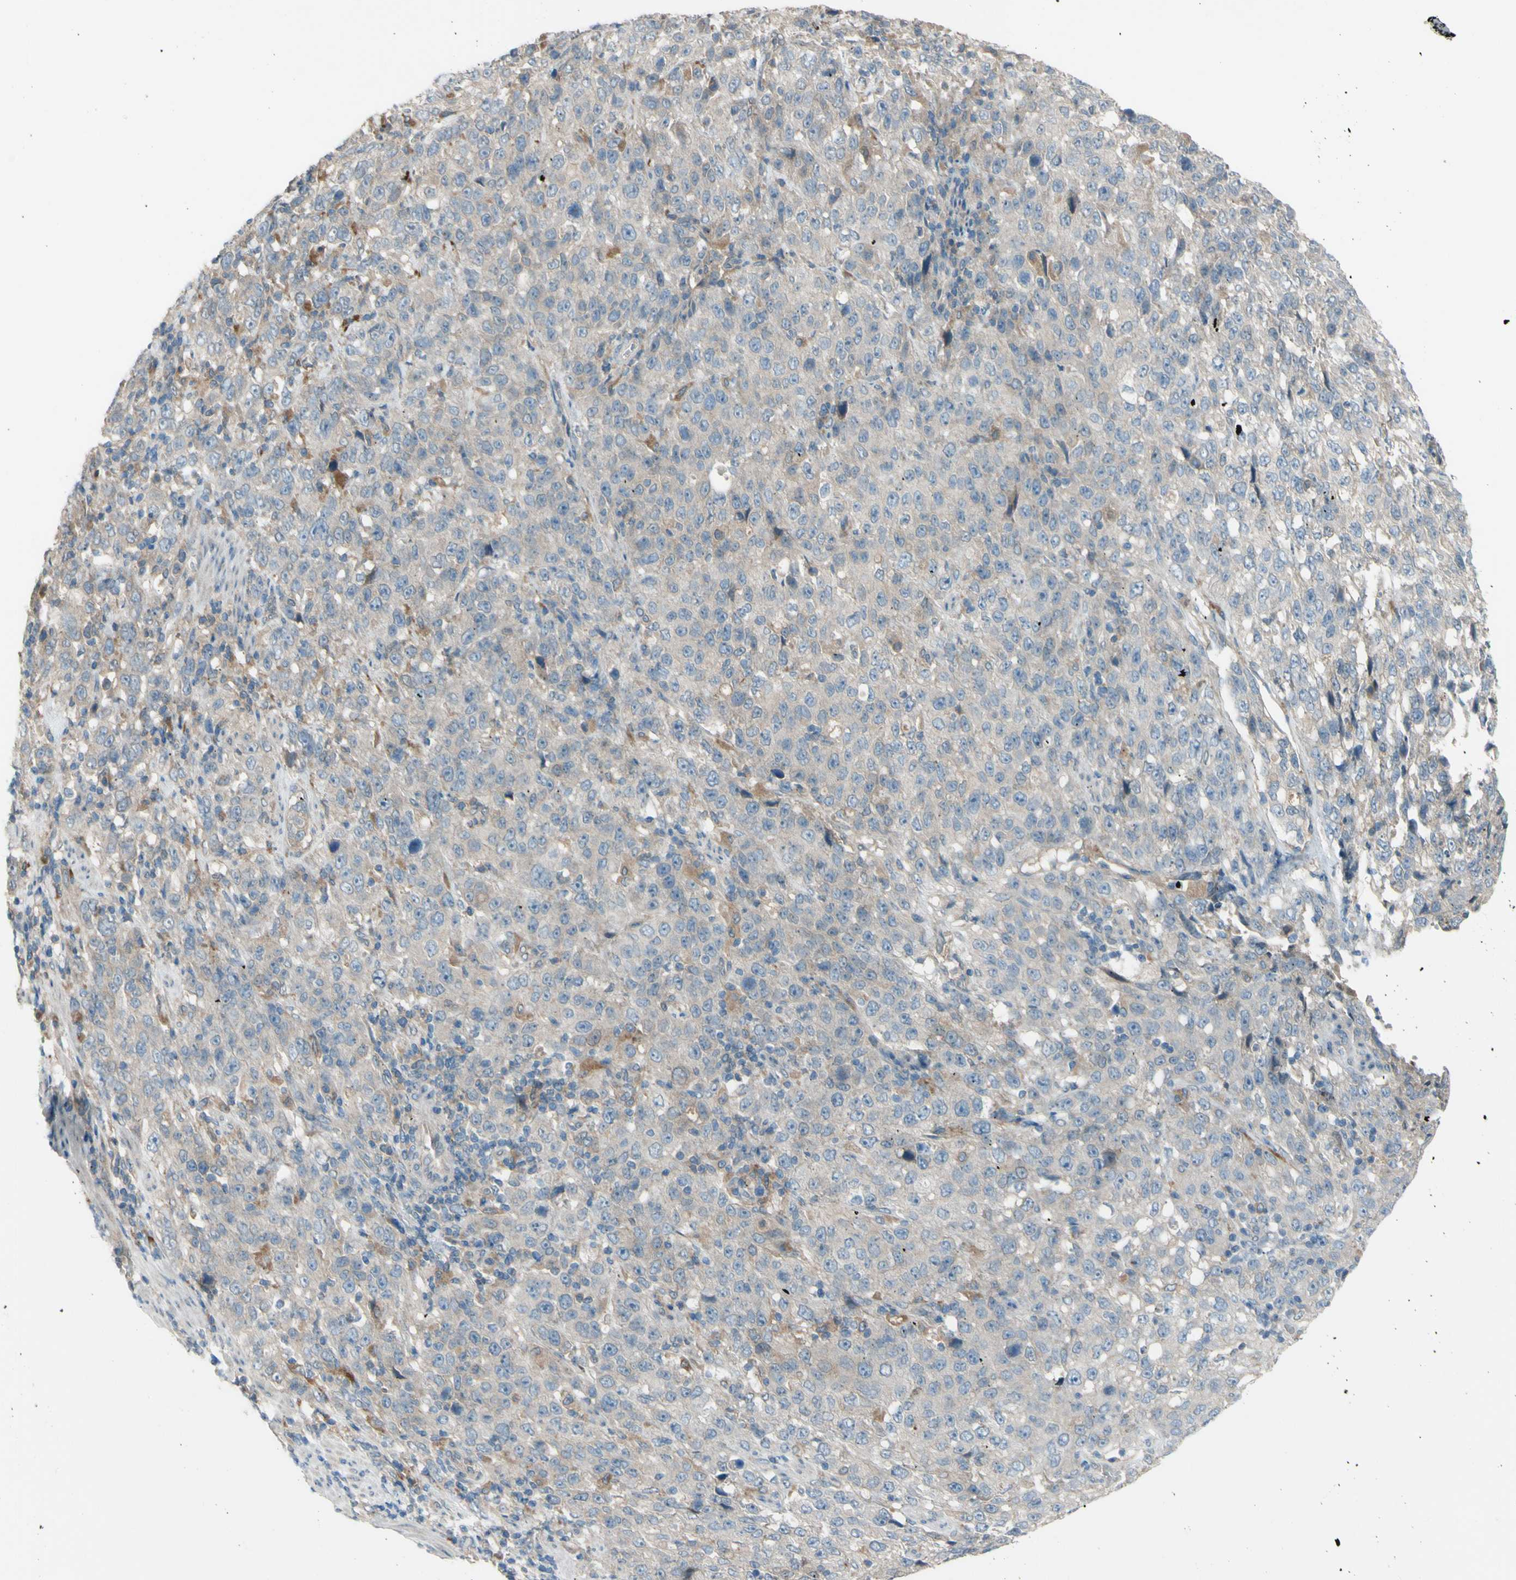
{"staining": {"intensity": "weak", "quantity": "<25%", "location": "cytoplasmic/membranous"}, "tissue": "stomach cancer", "cell_type": "Tumor cells", "image_type": "cancer", "snomed": [{"axis": "morphology", "description": "Normal tissue, NOS"}, {"axis": "morphology", "description": "Adenocarcinoma, NOS"}, {"axis": "topography", "description": "Stomach"}], "caption": "Immunohistochemistry histopathology image of neoplastic tissue: human stomach cancer stained with DAB demonstrates no significant protein positivity in tumor cells.", "gene": "AFP", "patient": {"sex": "male", "age": 48}}